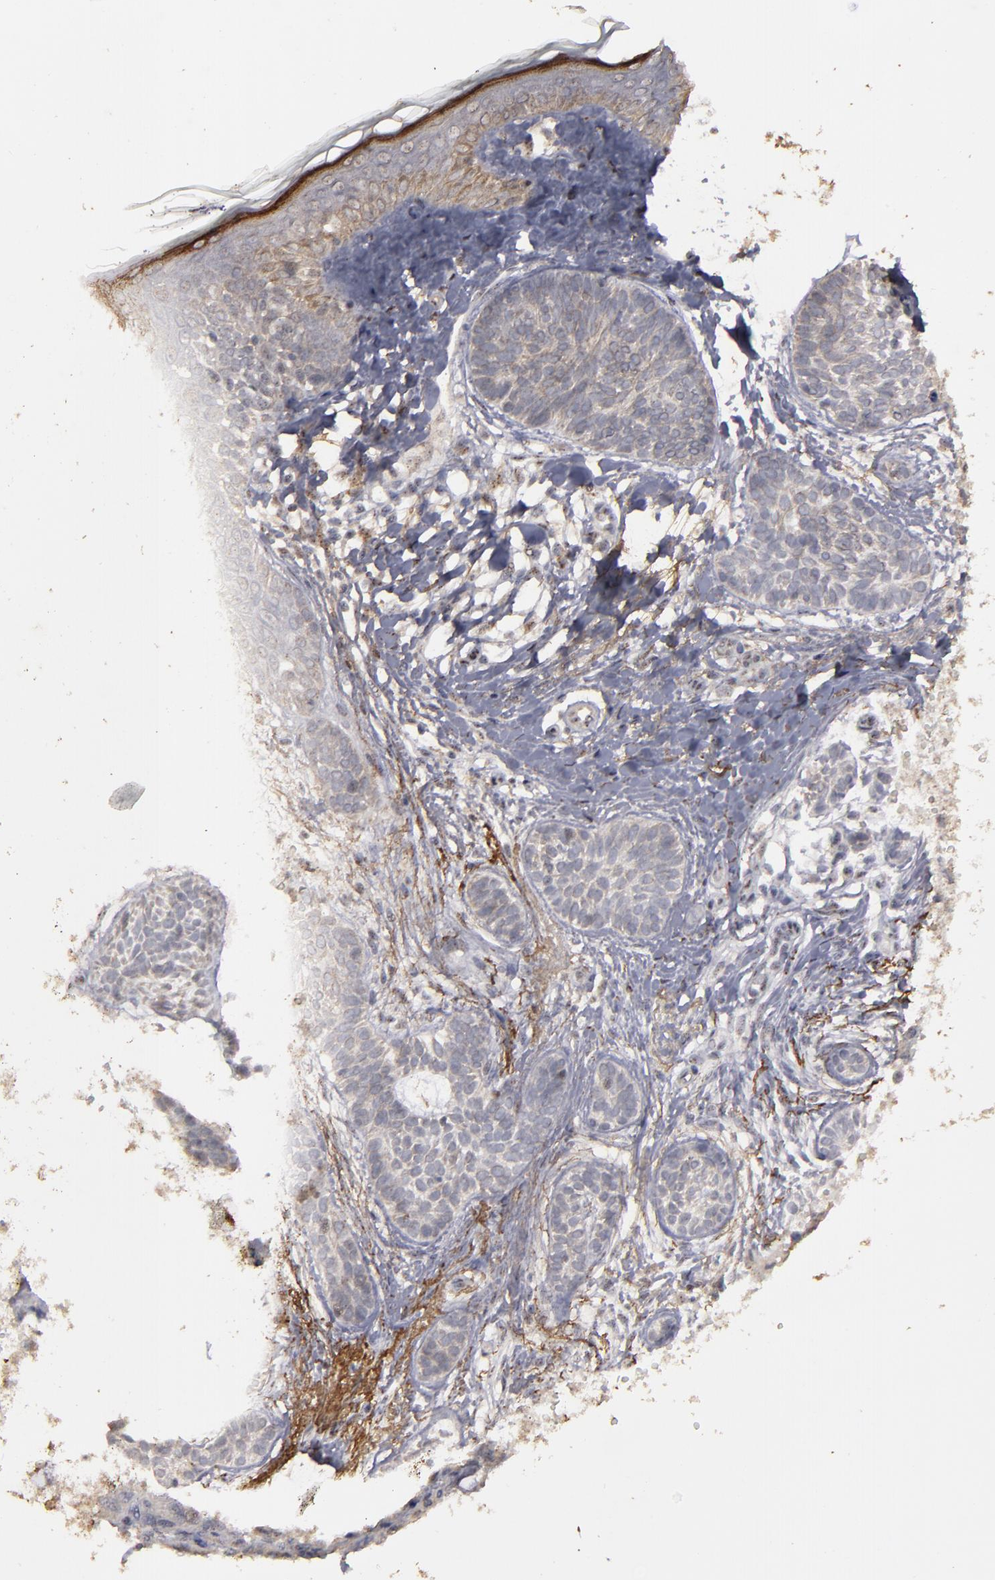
{"staining": {"intensity": "weak", "quantity": ">75%", "location": "cytoplasmic/membranous"}, "tissue": "skin cancer", "cell_type": "Tumor cells", "image_type": "cancer", "snomed": [{"axis": "morphology", "description": "Normal tissue, NOS"}, {"axis": "morphology", "description": "Basal cell carcinoma"}, {"axis": "topography", "description": "Skin"}], "caption": "Tumor cells display weak cytoplasmic/membranous positivity in about >75% of cells in skin basal cell carcinoma.", "gene": "CD55", "patient": {"sex": "male", "age": 63}}